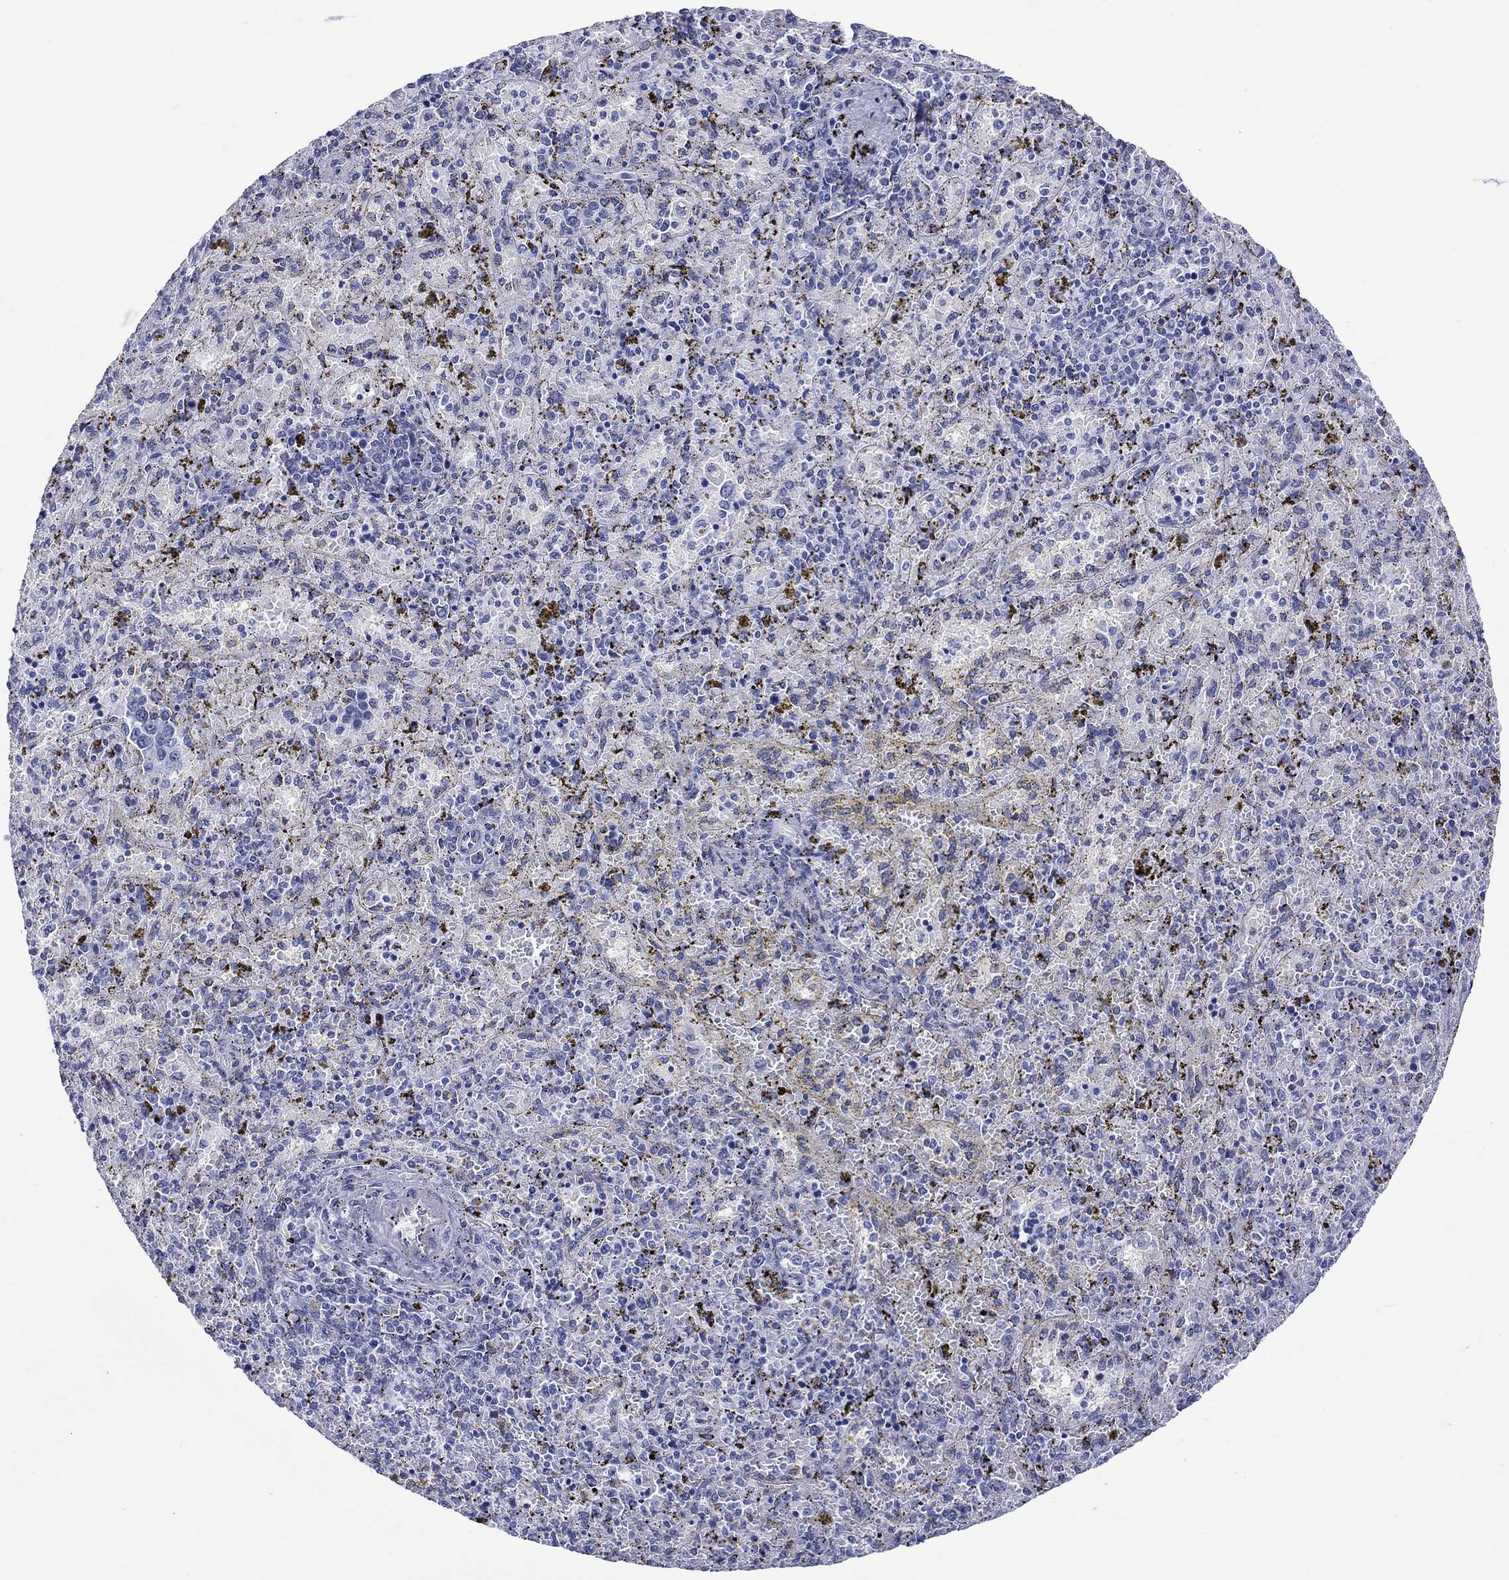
{"staining": {"intensity": "negative", "quantity": "none", "location": "none"}, "tissue": "spleen", "cell_type": "Cells in red pulp", "image_type": "normal", "snomed": [{"axis": "morphology", "description": "Normal tissue, NOS"}, {"axis": "topography", "description": "Spleen"}], "caption": "Human spleen stained for a protein using immunohistochemistry (IHC) shows no positivity in cells in red pulp.", "gene": "CRYGS", "patient": {"sex": "female", "age": 50}}